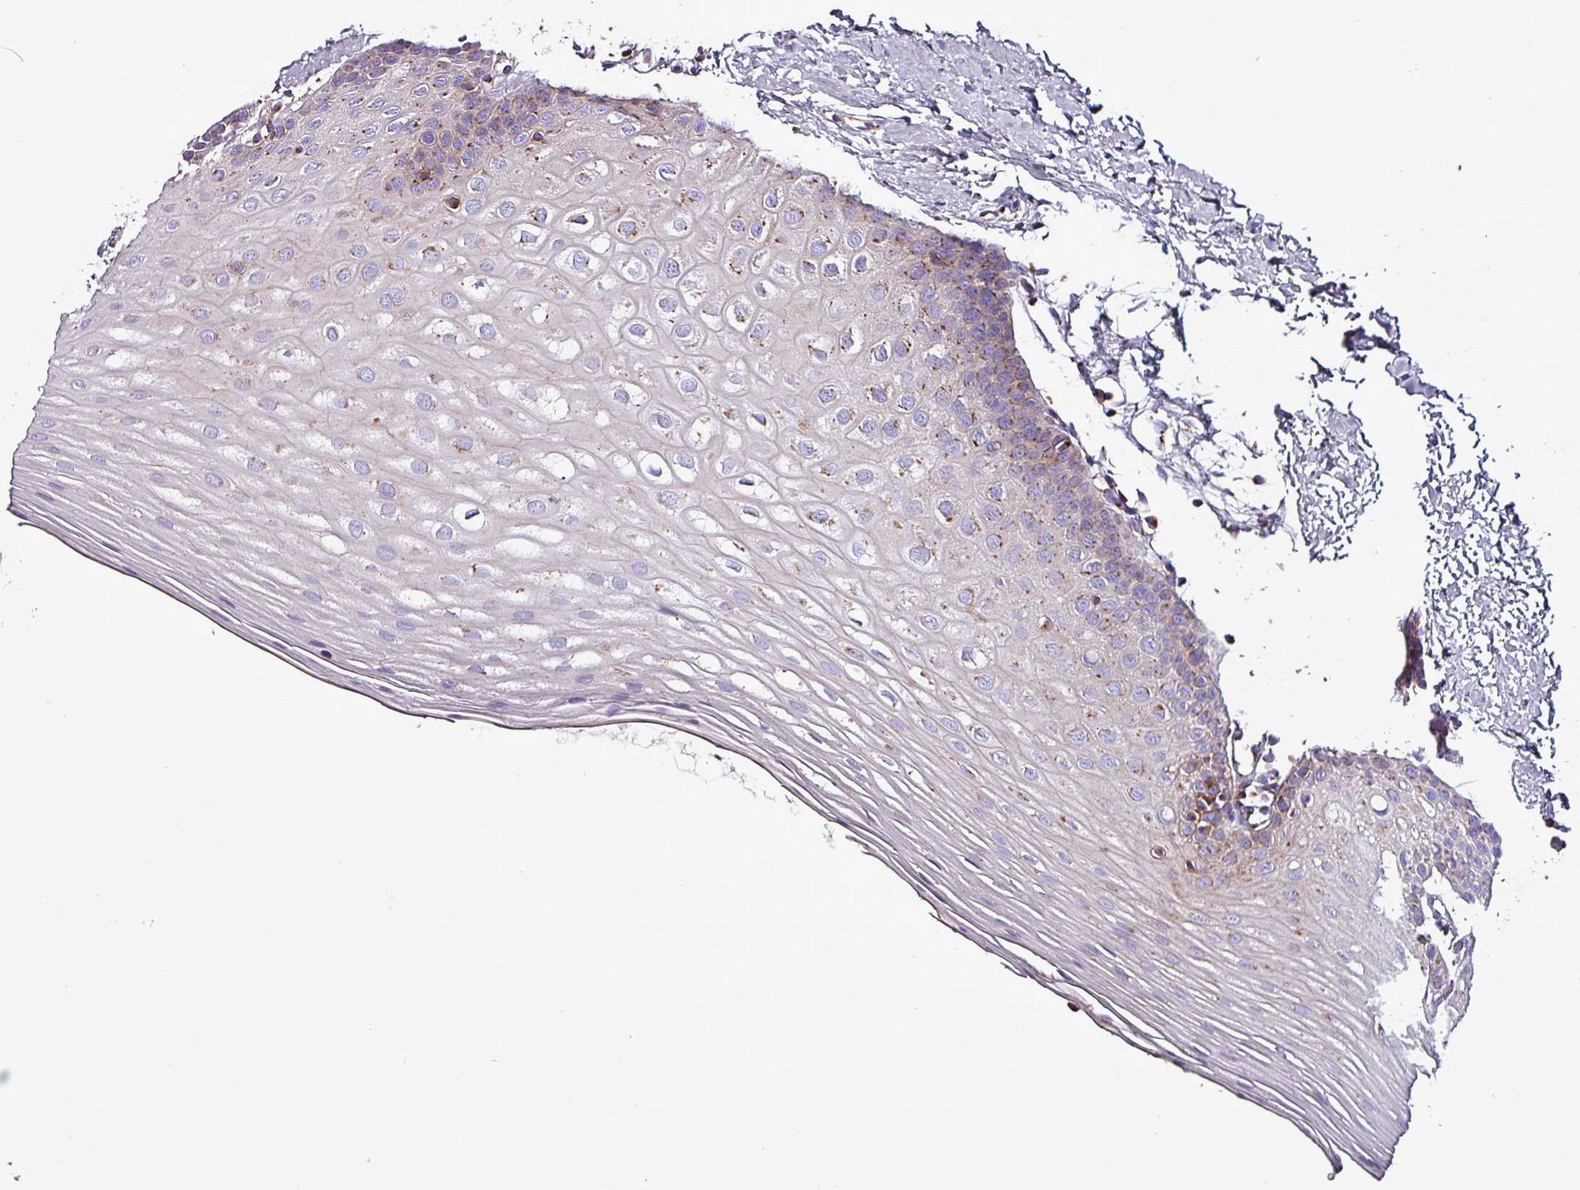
{"staining": {"intensity": "negative", "quantity": "none", "location": "none"}, "tissue": "oral mucosa", "cell_type": "Squamous epithelial cells", "image_type": "normal", "snomed": [{"axis": "morphology", "description": "Normal tissue, NOS"}, {"axis": "topography", "description": "Oral tissue"}], "caption": "This is a photomicrograph of immunohistochemistry (IHC) staining of unremarkable oral mucosa, which shows no expression in squamous epithelial cells.", "gene": "VAMP4", "patient": {"sex": "female", "age": 67}}